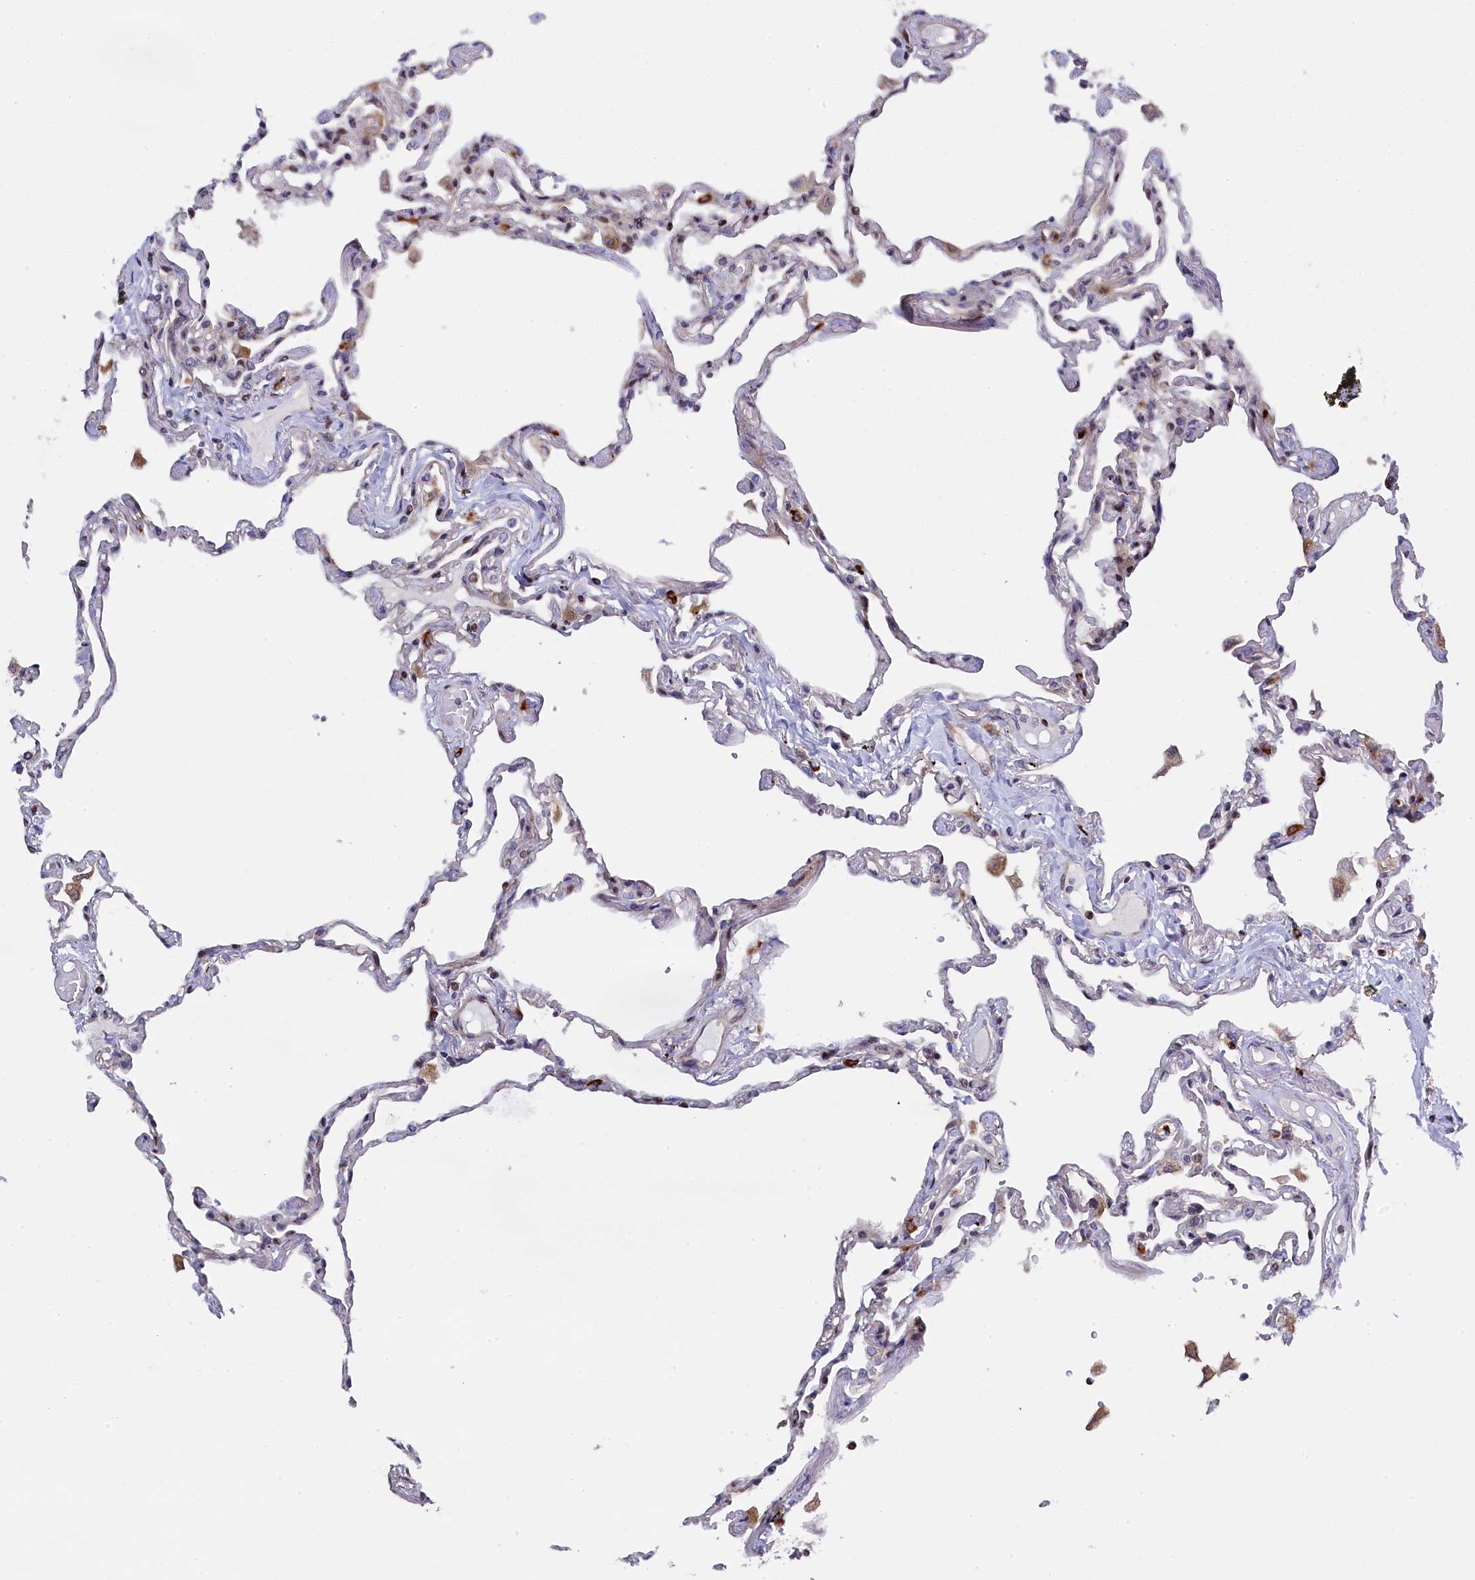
{"staining": {"intensity": "moderate", "quantity": "<25%", "location": "cytoplasmic/membranous"}, "tissue": "lung", "cell_type": "Alveolar cells", "image_type": "normal", "snomed": [{"axis": "morphology", "description": "Normal tissue, NOS"}, {"axis": "topography", "description": "Lung"}], "caption": "DAB (3,3'-diaminobenzidine) immunohistochemical staining of benign human lung exhibits moderate cytoplasmic/membranous protein positivity in about <25% of alveolar cells.", "gene": "TGDS", "patient": {"sex": "female", "age": 67}}